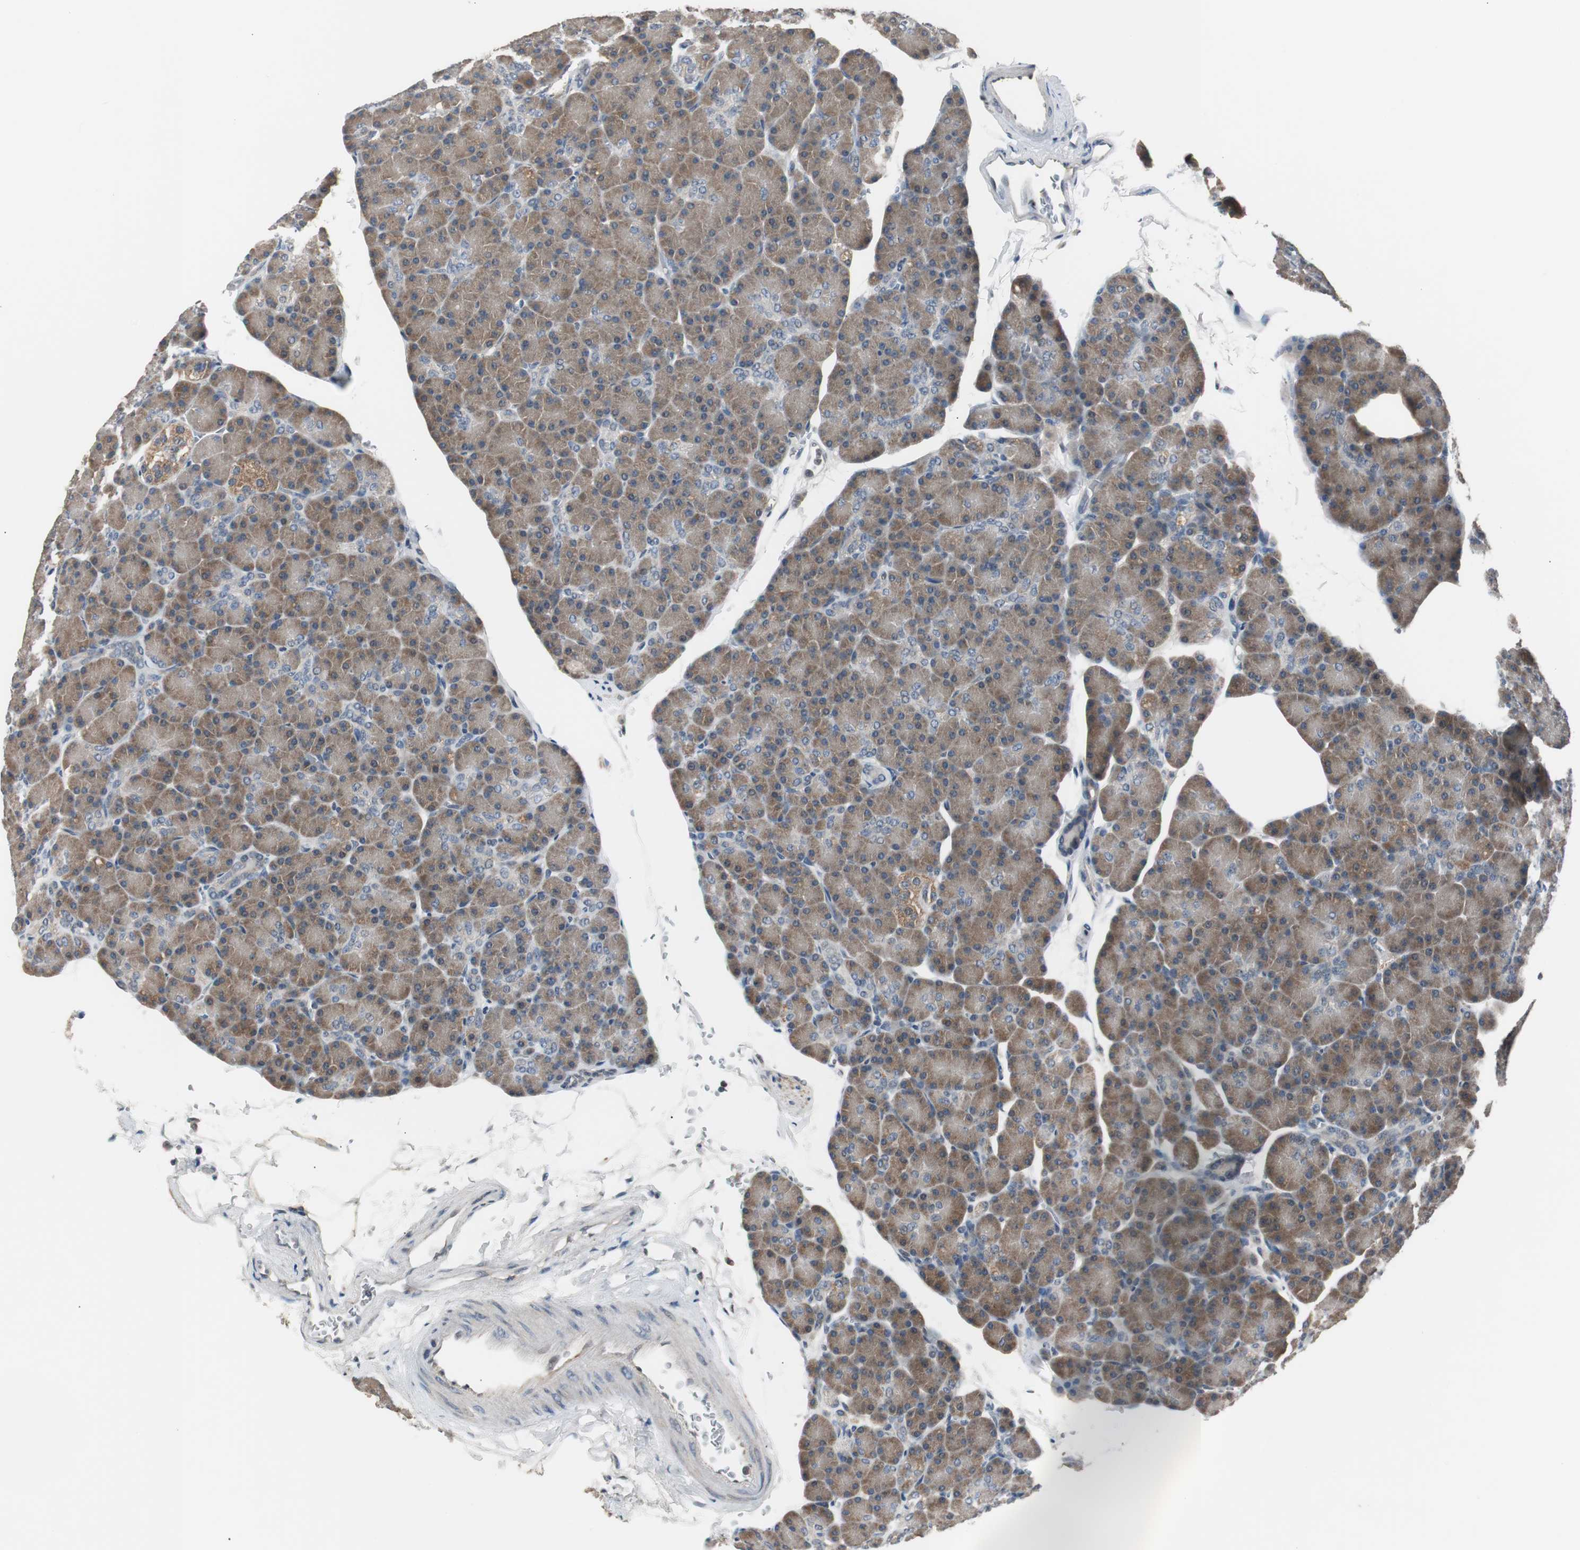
{"staining": {"intensity": "moderate", "quantity": ">75%", "location": "cytoplasmic/membranous"}, "tissue": "pancreas", "cell_type": "Exocrine glandular cells", "image_type": "normal", "snomed": [{"axis": "morphology", "description": "Normal tissue, NOS"}, {"axis": "topography", "description": "Pancreas"}], "caption": "A brown stain highlights moderate cytoplasmic/membranous positivity of a protein in exocrine glandular cells of unremarkable human pancreas. Using DAB (brown) and hematoxylin (blue) stains, captured at high magnification using brightfield microscopy.", "gene": "ZMPSTE24", "patient": {"sex": "female", "age": 43}}